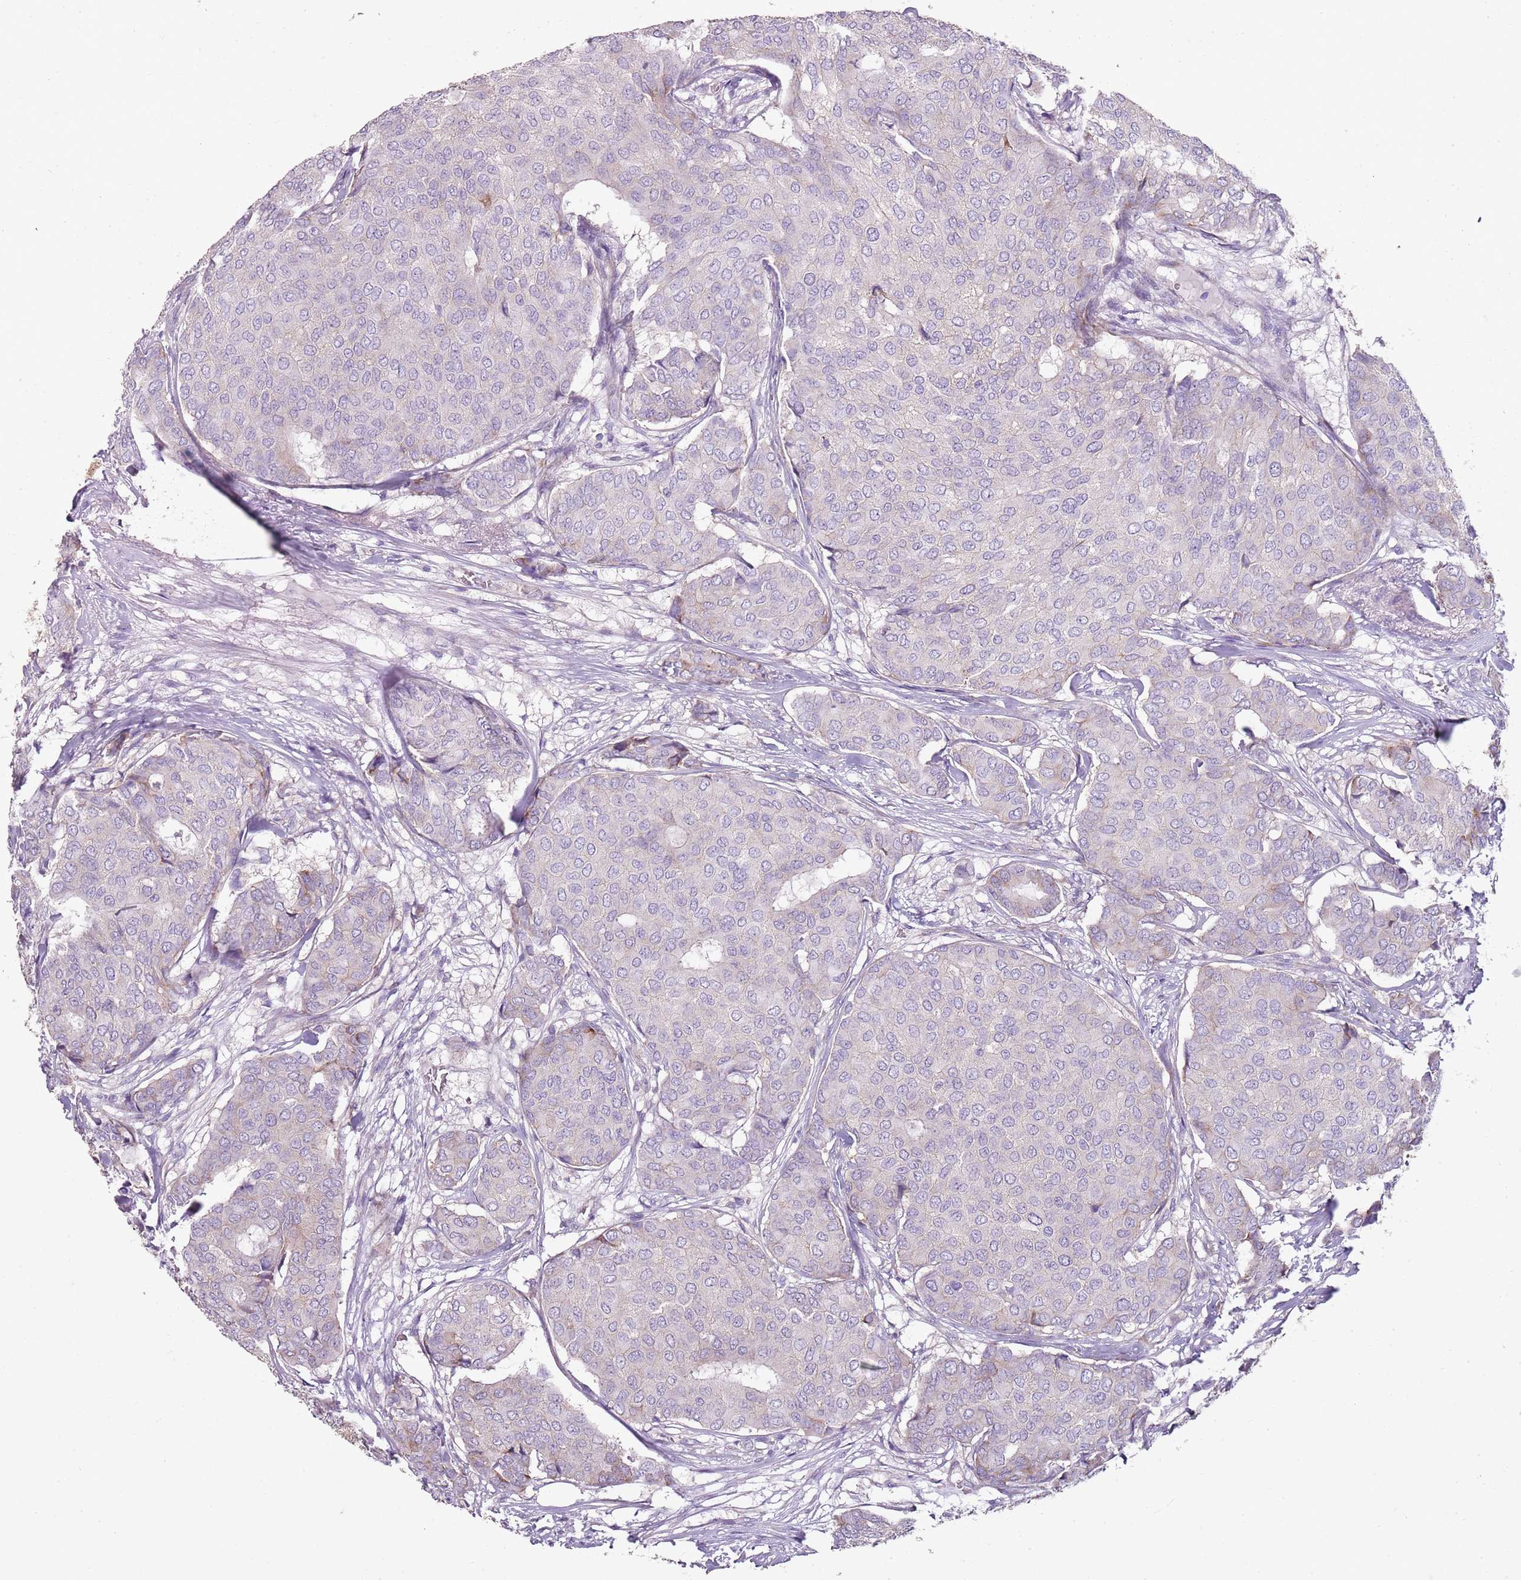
{"staining": {"intensity": "negative", "quantity": "none", "location": "none"}, "tissue": "breast cancer", "cell_type": "Tumor cells", "image_type": "cancer", "snomed": [{"axis": "morphology", "description": "Duct carcinoma"}, {"axis": "topography", "description": "Breast"}], "caption": "An immunohistochemistry (IHC) image of breast intraductal carcinoma is shown. There is no staining in tumor cells of breast intraductal carcinoma. (DAB immunohistochemistry with hematoxylin counter stain).", "gene": "ZNF583", "patient": {"sex": "female", "age": 75}}